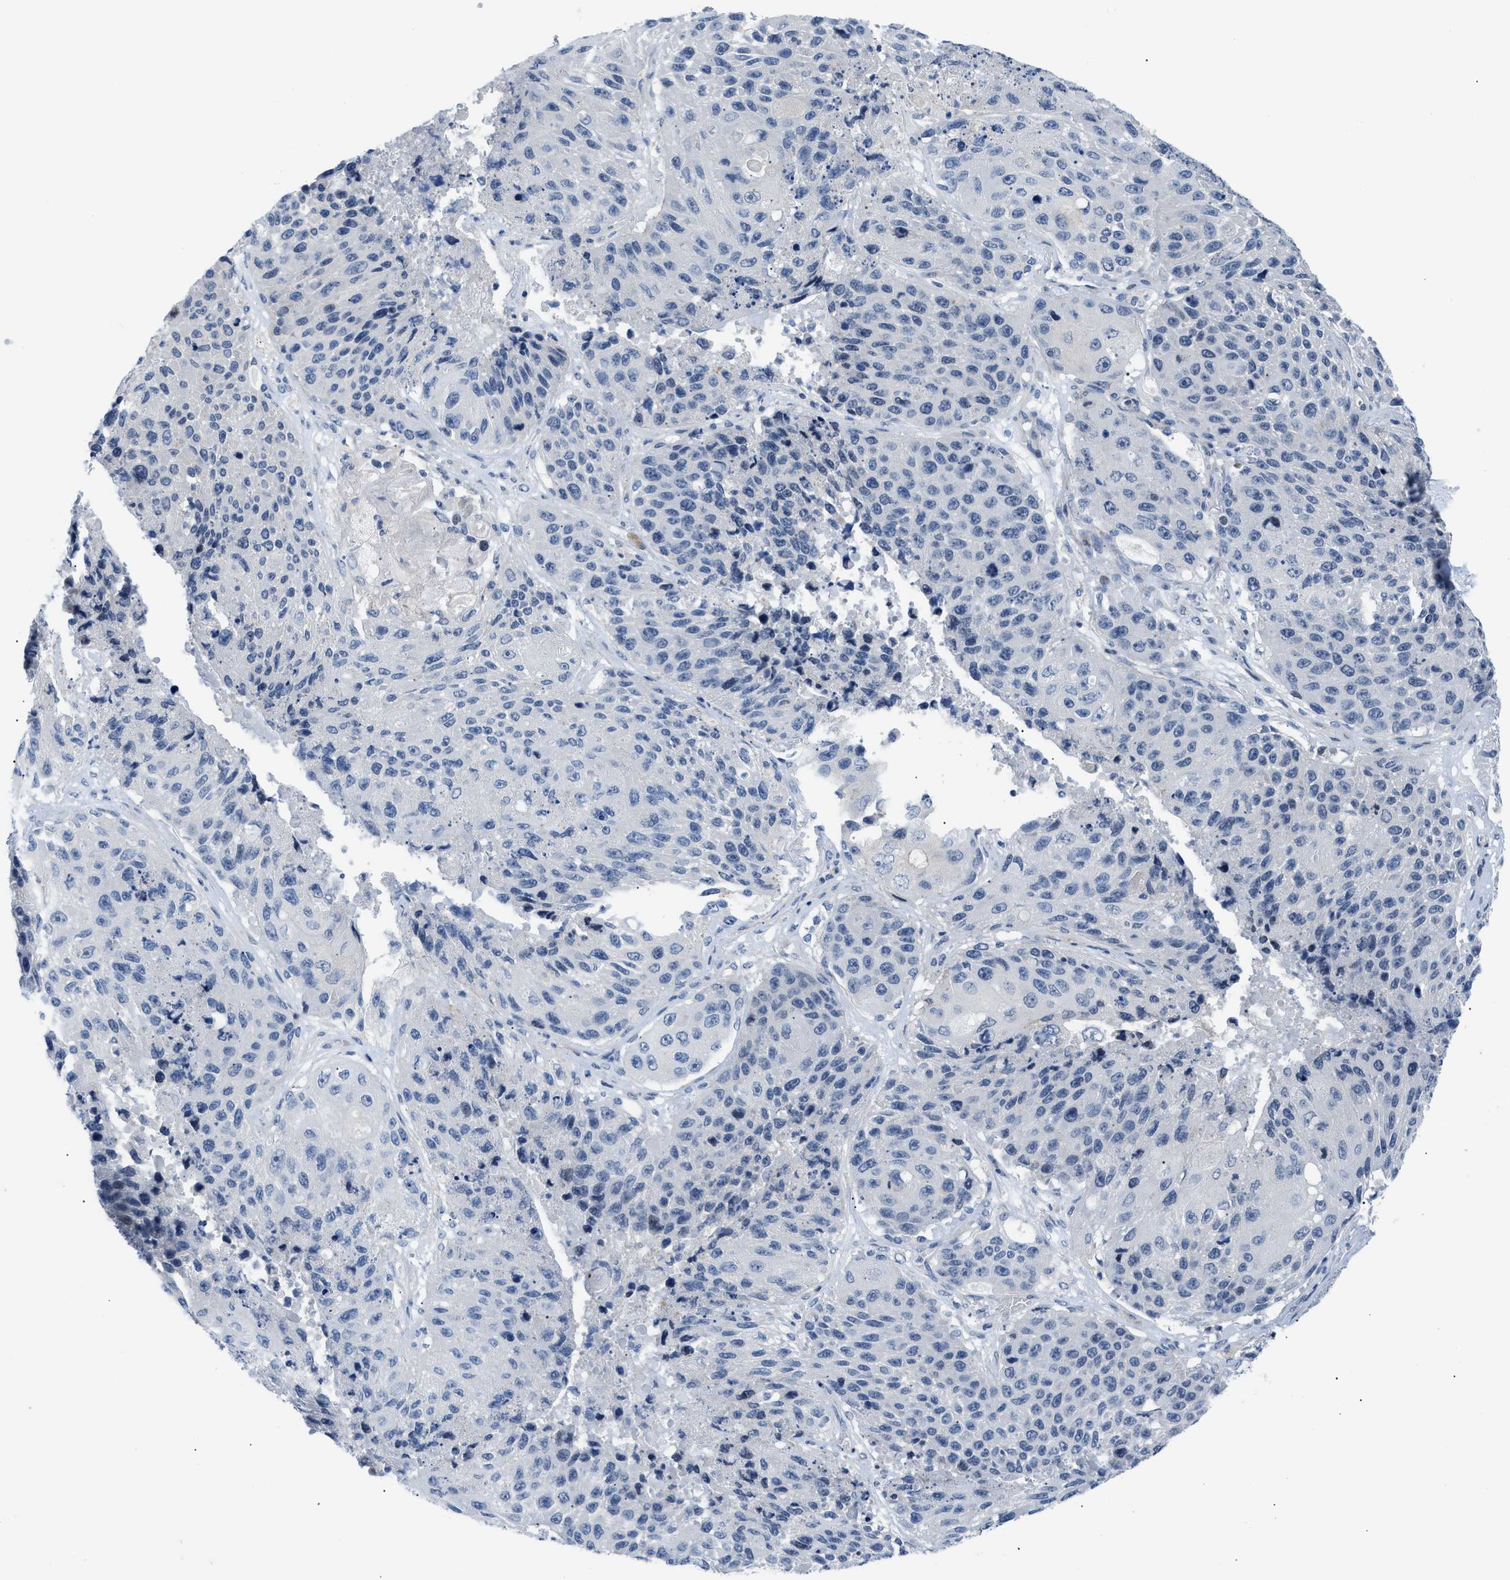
{"staining": {"intensity": "negative", "quantity": "none", "location": "none"}, "tissue": "lung cancer", "cell_type": "Tumor cells", "image_type": "cancer", "snomed": [{"axis": "morphology", "description": "Squamous cell carcinoma, NOS"}, {"axis": "topography", "description": "Lung"}], "caption": "High magnification brightfield microscopy of lung cancer stained with DAB (3,3'-diaminobenzidine) (brown) and counterstained with hematoxylin (blue): tumor cells show no significant positivity.", "gene": "FDCSP", "patient": {"sex": "male", "age": 61}}